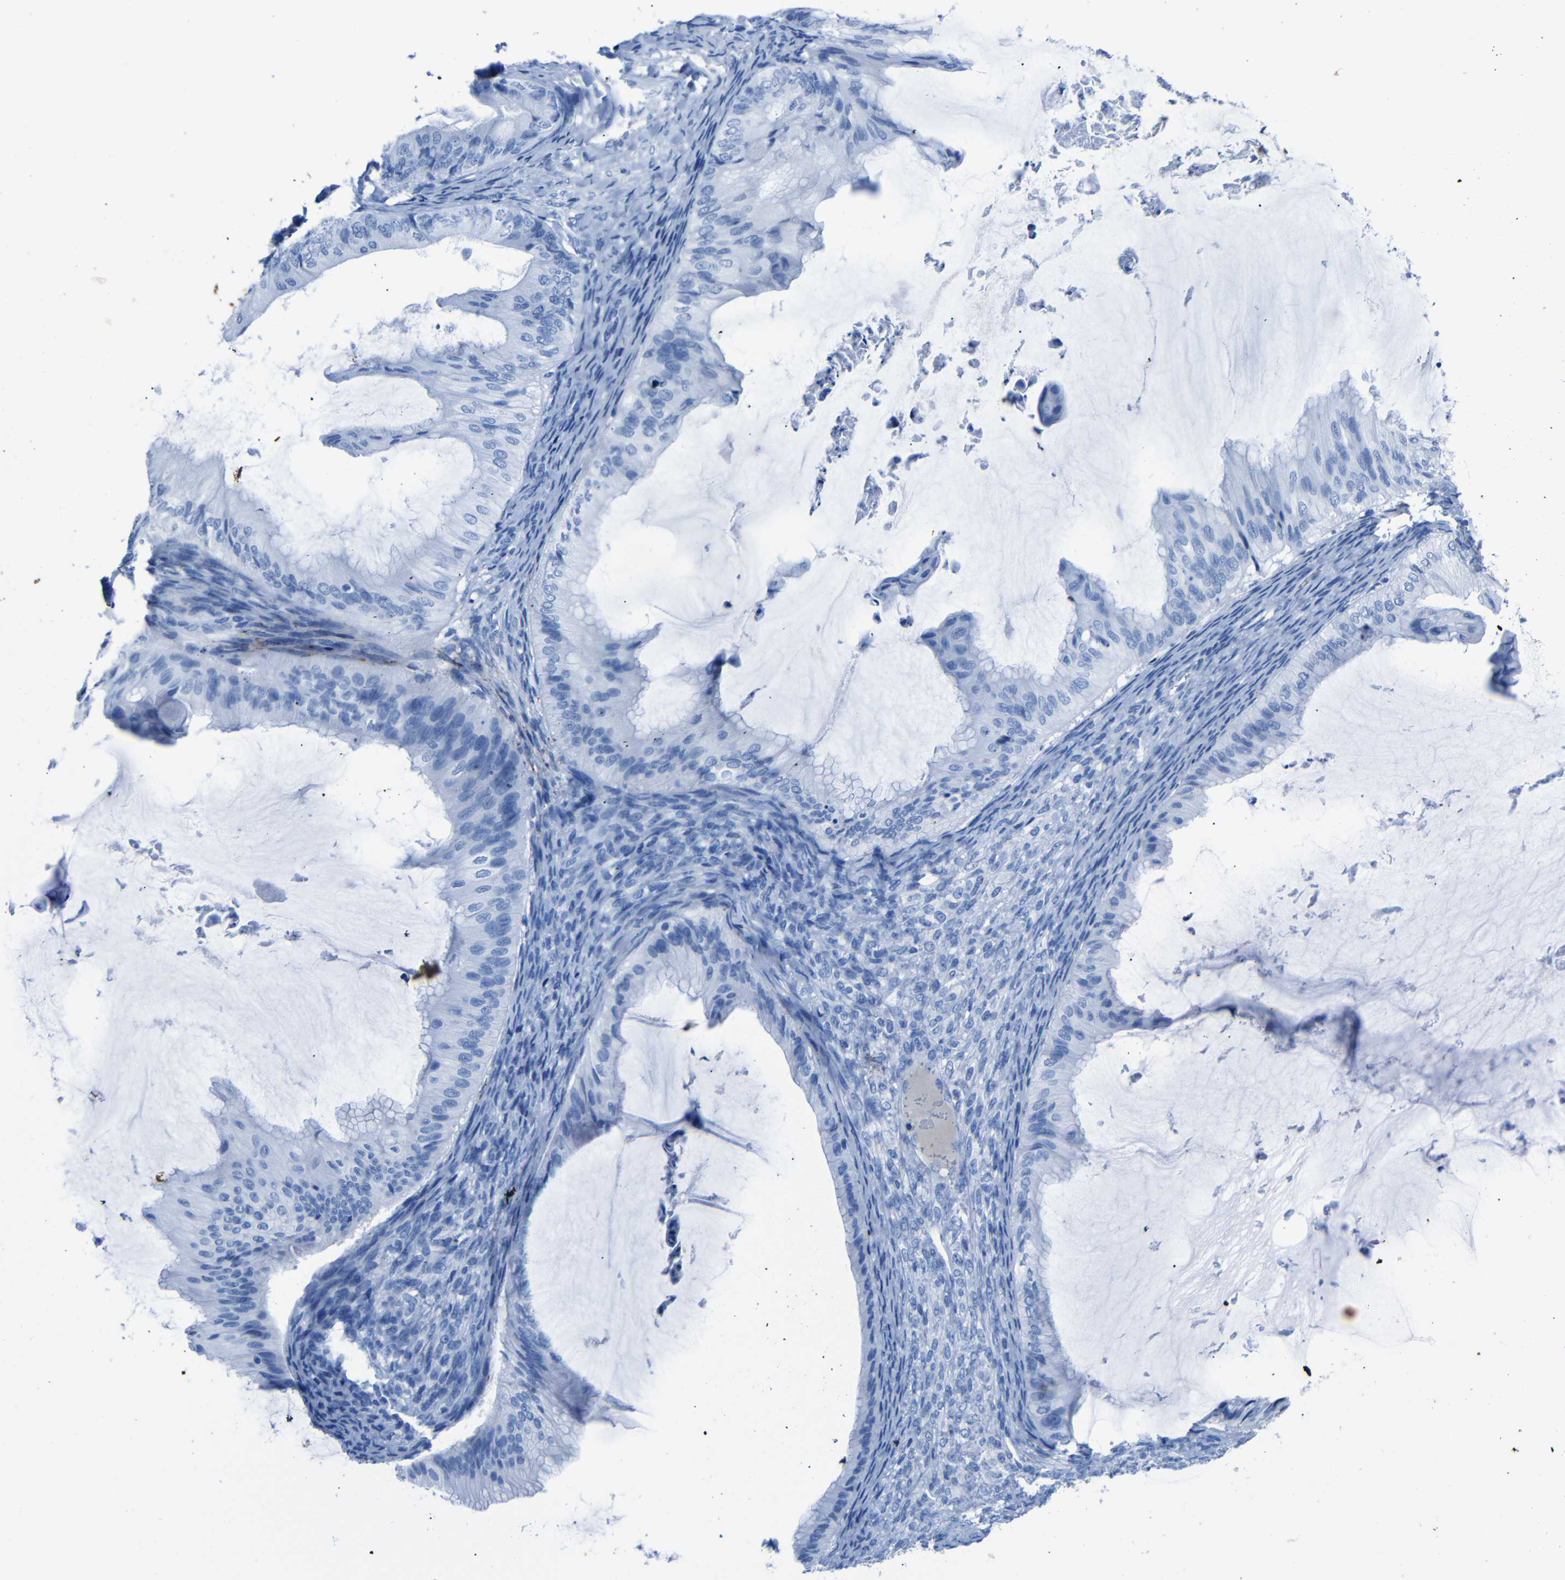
{"staining": {"intensity": "negative", "quantity": "none", "location": "none"}, "tissue": "ovarian cancer", "cell_type": "Tumor cells", "image_type": "cancer", "snomed": [{"axis": "morphology", "description": "Cystadenocarcinoma, mucinous, NOS"}, {"axis": "topography", "description": "Ovary"}], "caption": "High power microscopy histopathology image of an immunohistochemistry histopathology image of ovarian mucinous cystadenocarcinoma, revealing no significant expression in tumor cells. The staining was performed using DAB (3,3'-diaminobenzidine) to visualize the protein expression in brown, while the nuclei were stained in blue with hematoxylin (Magnification: 20x).", "gene": "CLDN11", "patient": {"sex": "female", "age": 61}}